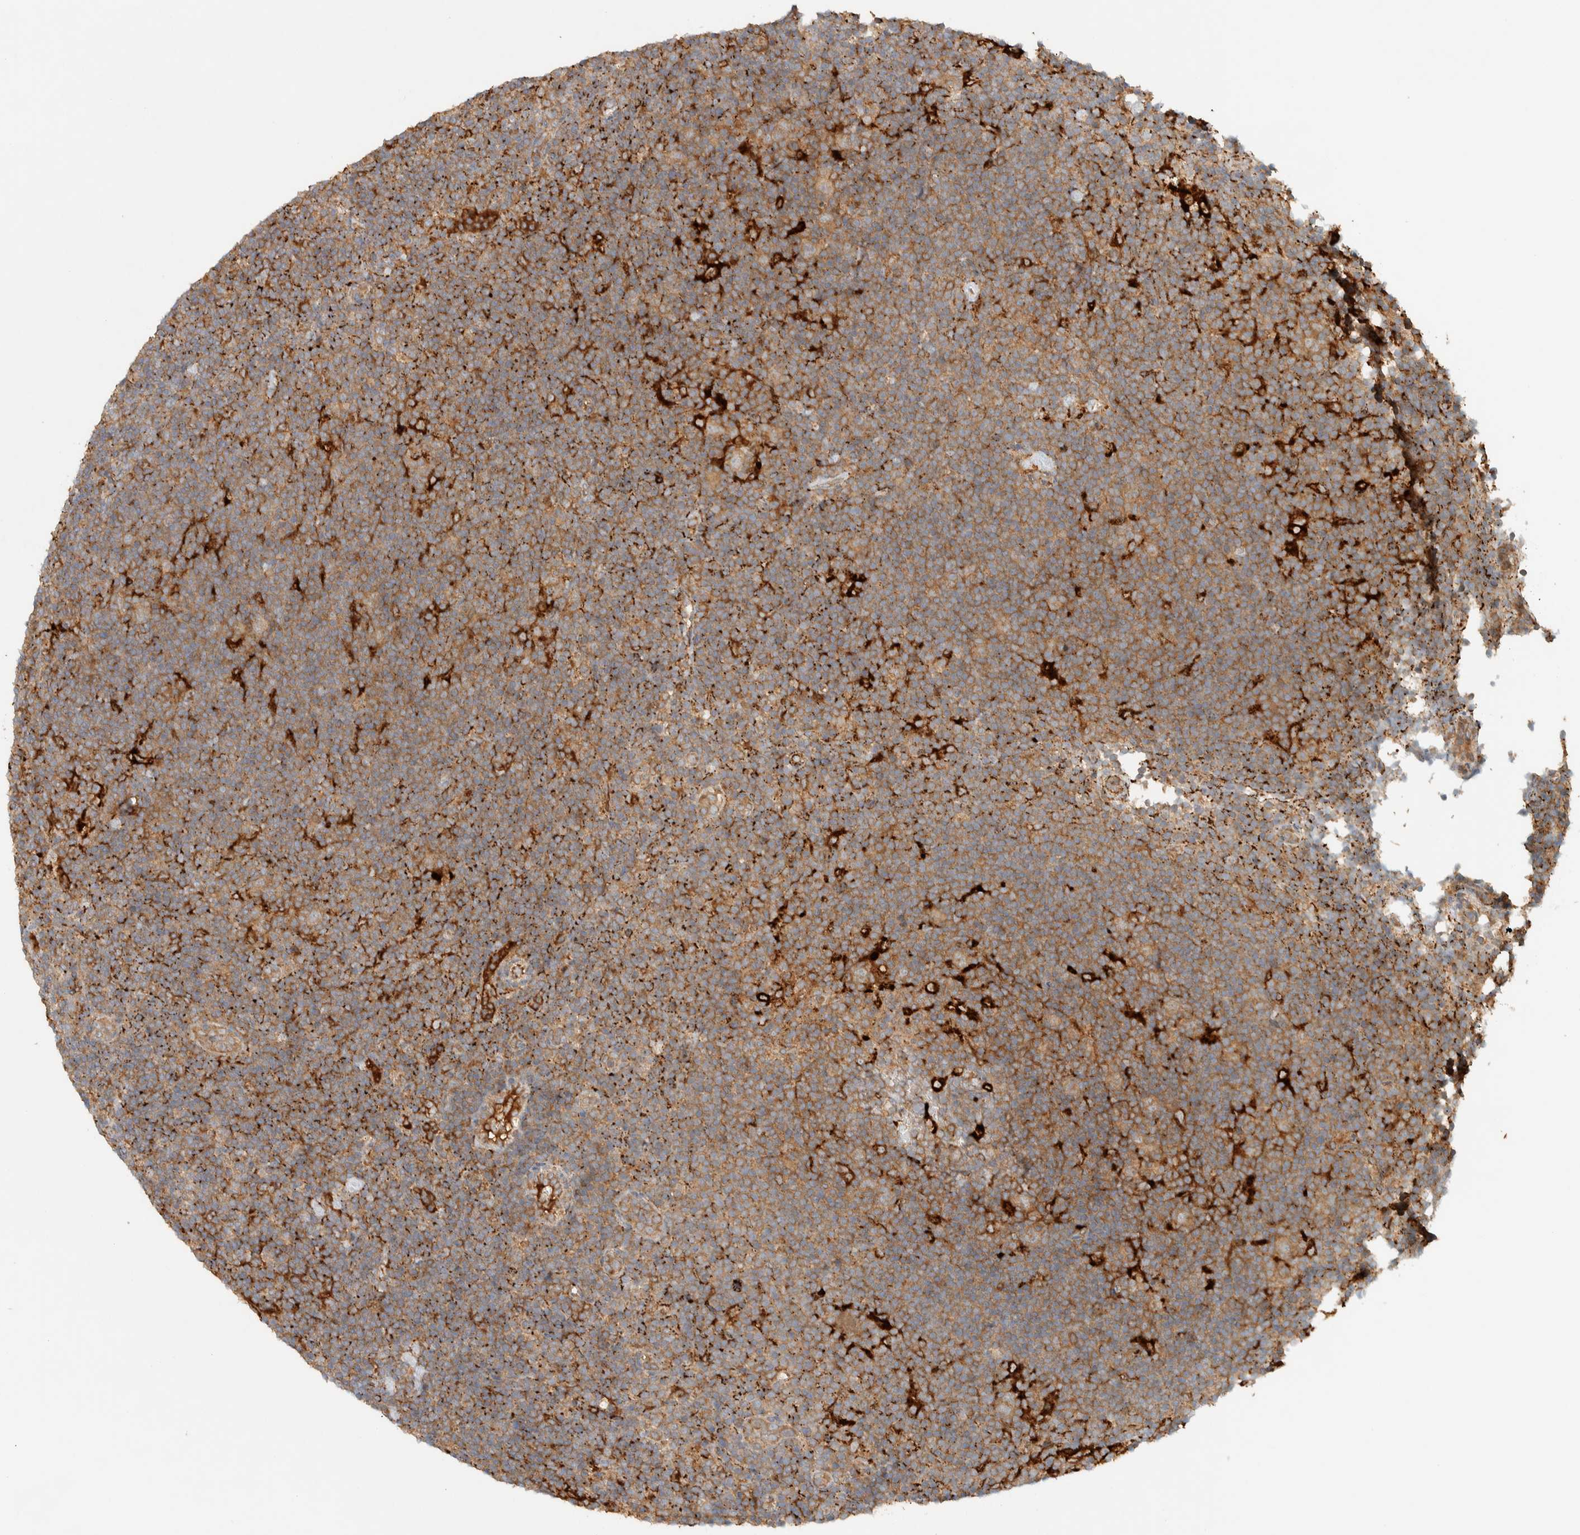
{"staining": {"intensity": "moderate", "quantity": ">75%", "location": "cytoplasmic/membranous"}, "tissue": "lymphoma", "cell_type": "Tumor cells", "image_type": "cancer", "snomed": [{"axis": "morphology", "description": "Hodgkin's disease, NOS"}, {"axis": "topography", "description": "Lymph node"}], "caption": "Immunohistochemistry (IHC) (DAB) staining of lymphoma exhibits moderate cytoplasmic/membranous protein positivity in about >75% of tumor cells.", "gene": "FAM167A", "patient": {"sex": "female", "age": 57}}